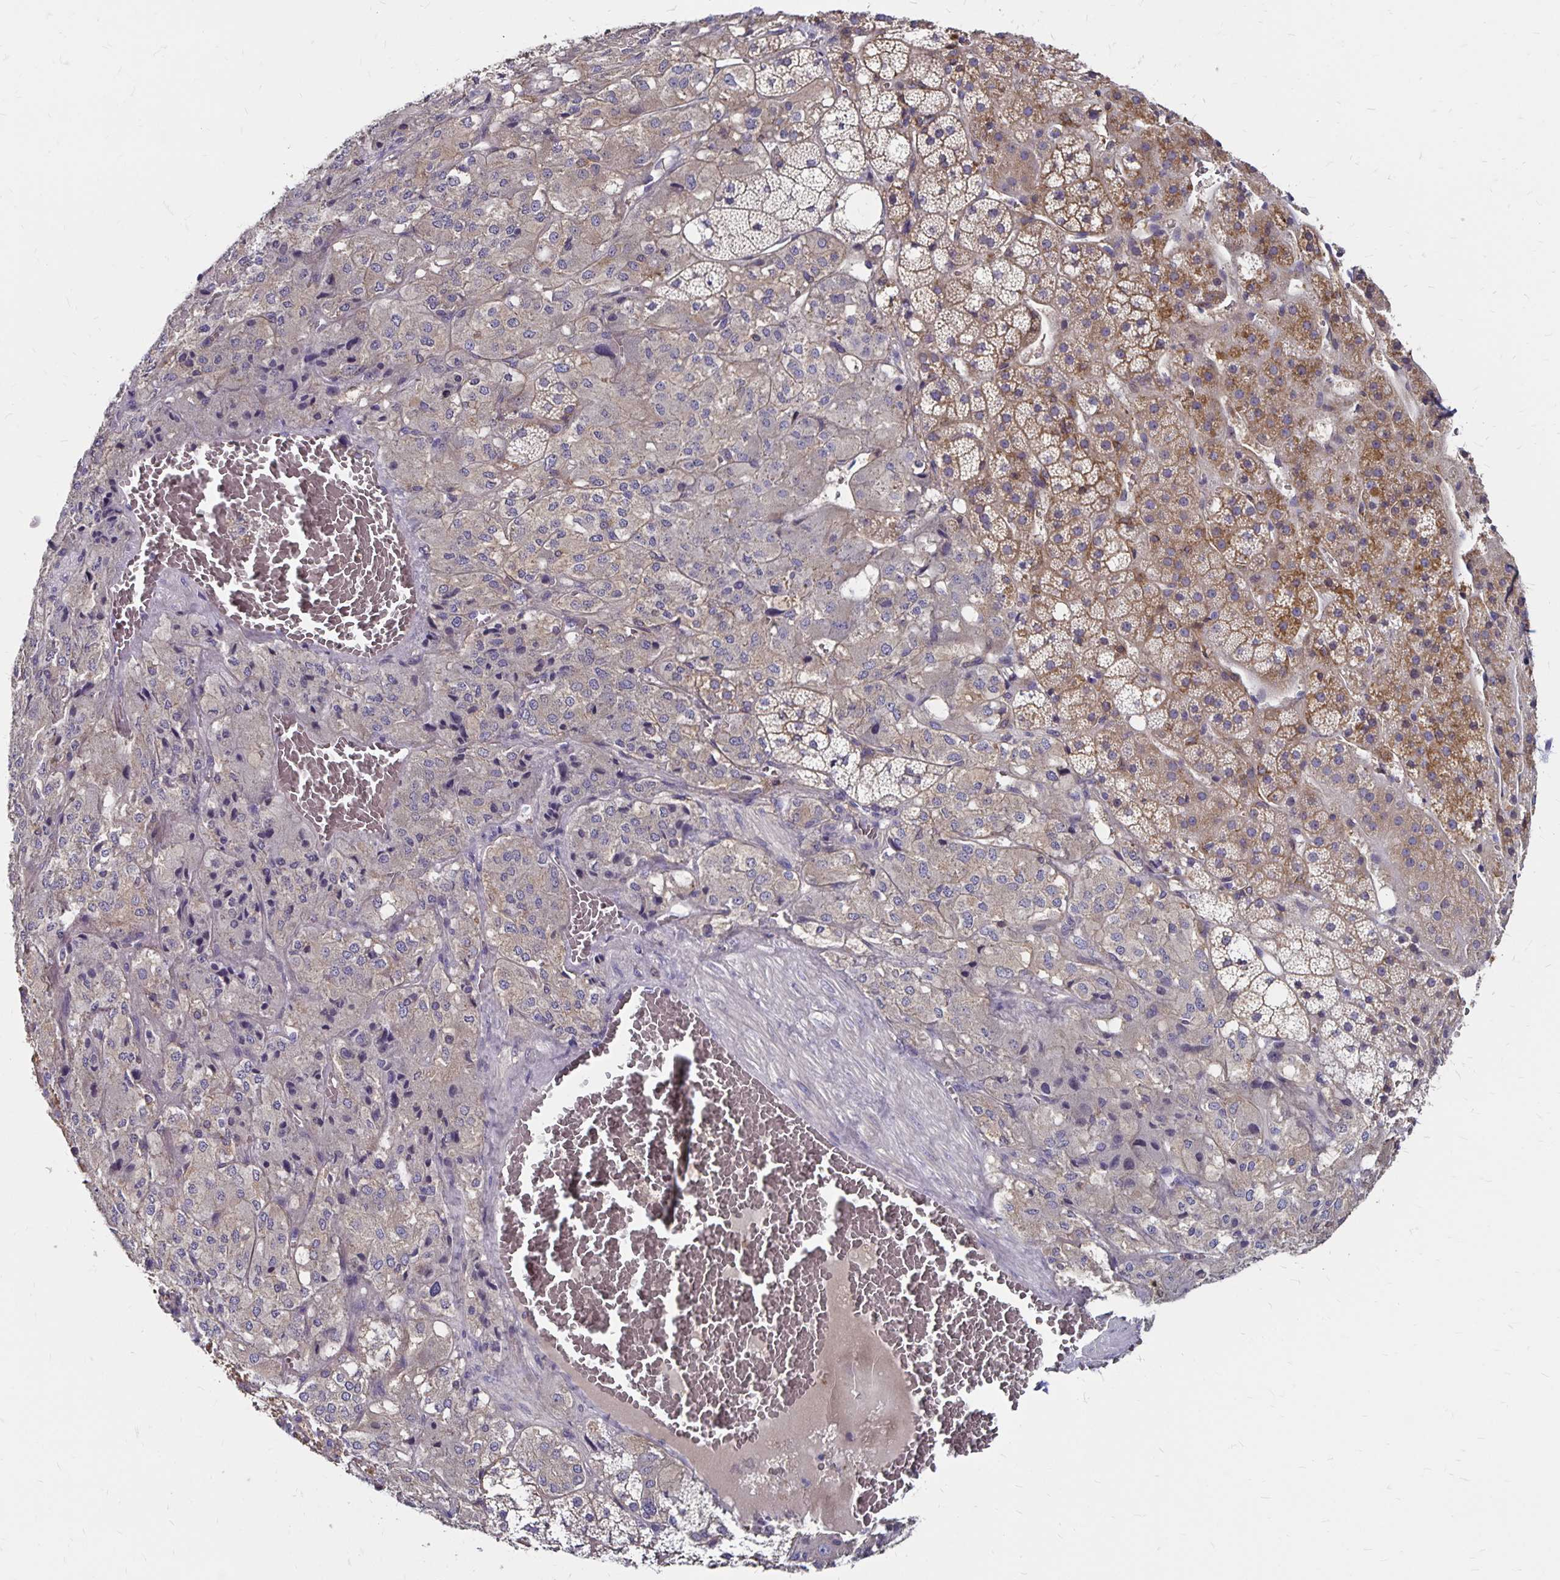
{"staining": {"intensity": "moderate", "quantity": "25%-75%", "location": "cytoplasmic/membranous"}, "tissue": "adrenal gland", "cell_type": "Glandular cells", "image_type": "normal", "snomed": [{"axis": "morphology", "description": "Normal tissue, NOS"}, {"axis": "topography", "description": "Adrenal gland"}], "caption": "About 25%-75% of glandular cells in normal adrenal gland show moderate cytoplasmic/membranous protein expression as visualized by brown immunohistochemical staining.", "gene": "TNS3", "patient": {"sex": "male", "age": 53}}